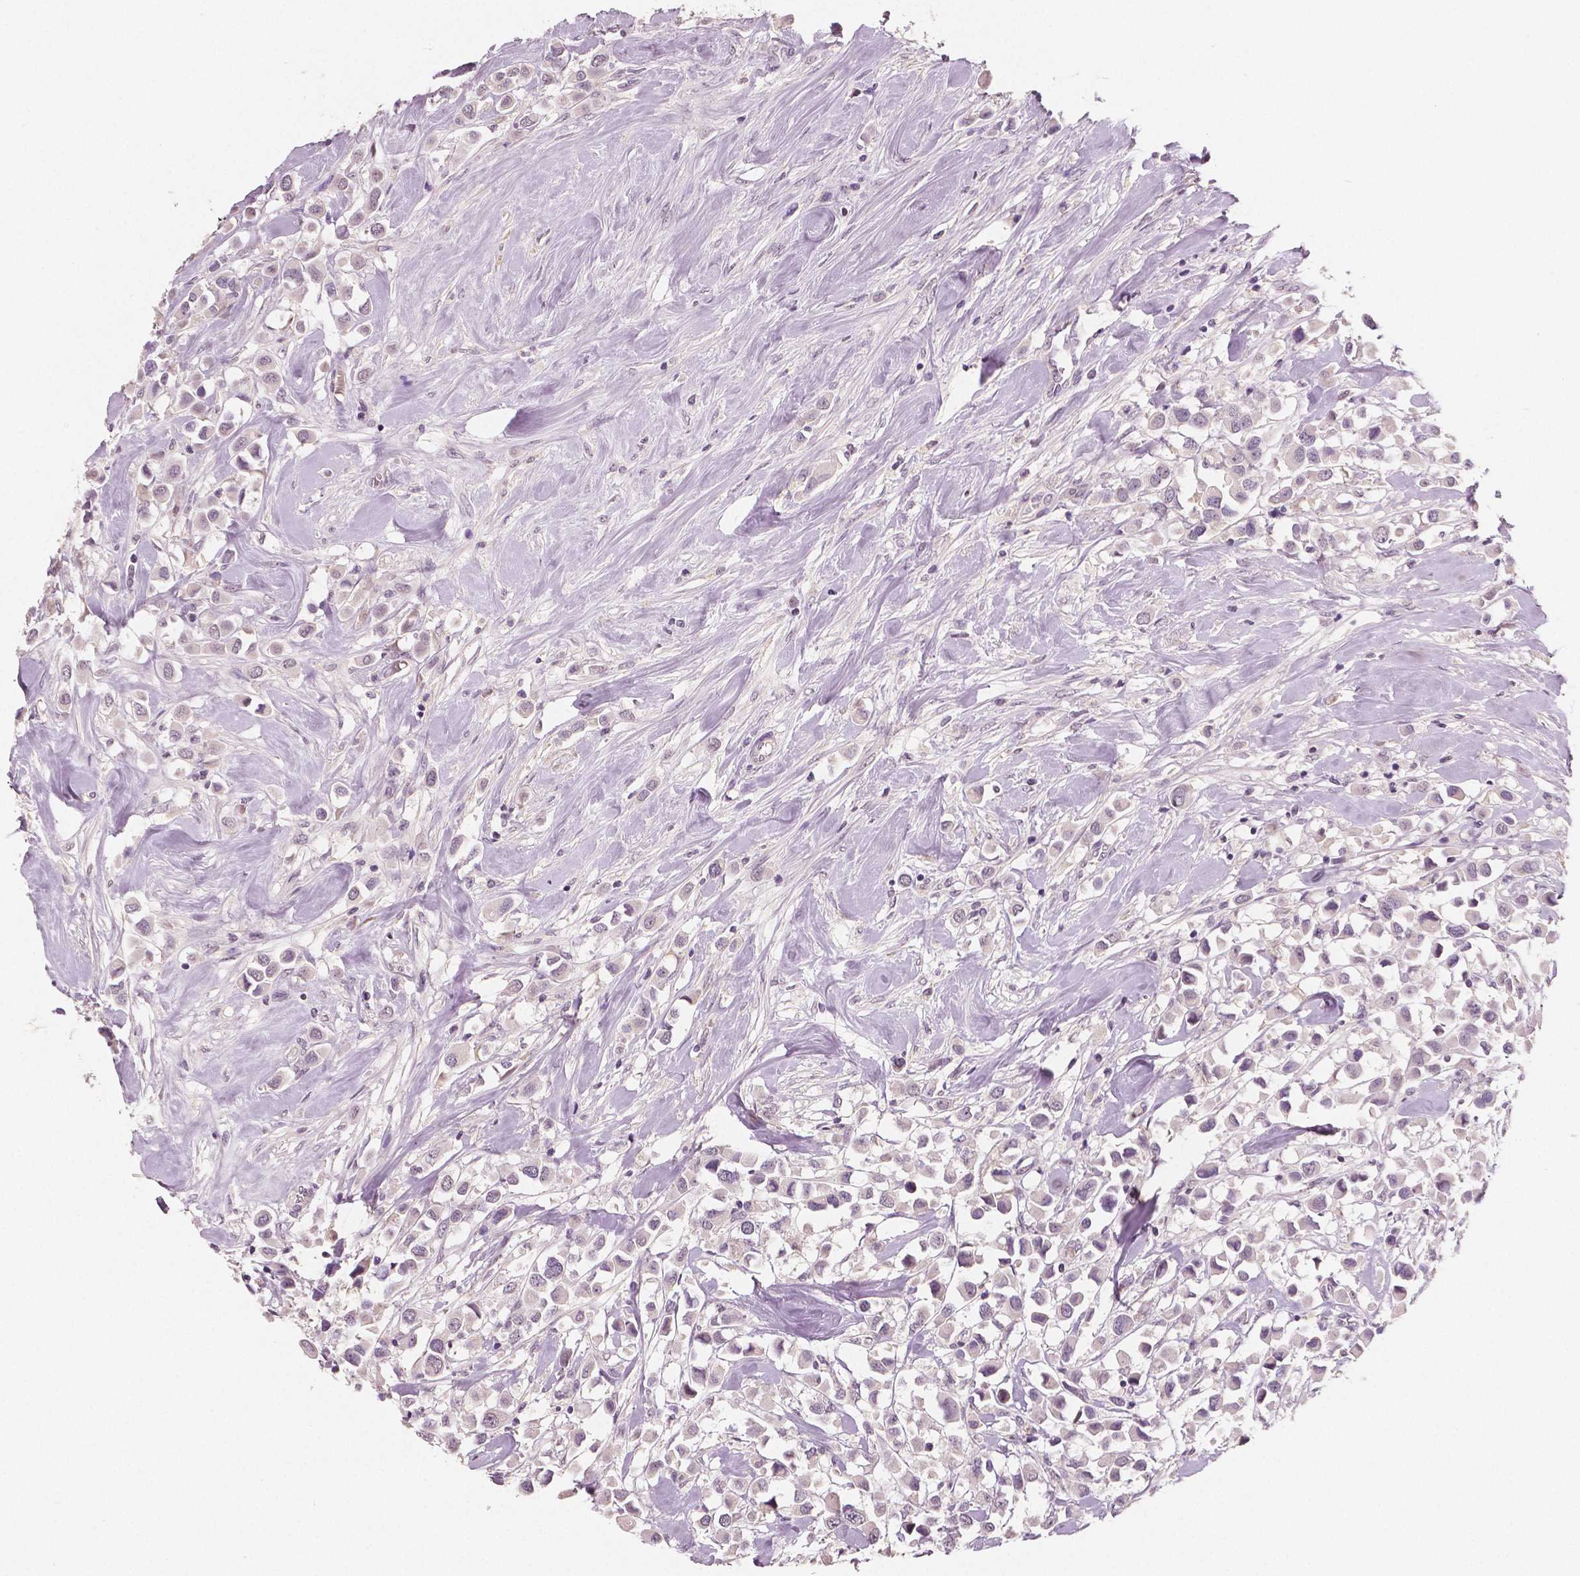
{"staining": {"intensity": "negative", "quantity": "none", "location": "none"}, "tissue": "breast cancer", "cell_type": "Tumor cells", "image_type": "cancer", "snomed": [{"axis": "morphology", "description": "Duct carcinoma"}, {"axis": "topography", "description": "Breast"}], "caption": "This is an immunohistochemistry photomicrograph of human intraductal carcinoma (breast). There is no expression in tumor cells.", "gene": "RNASE7", "patient": {"sex": "female", "age": 61}}